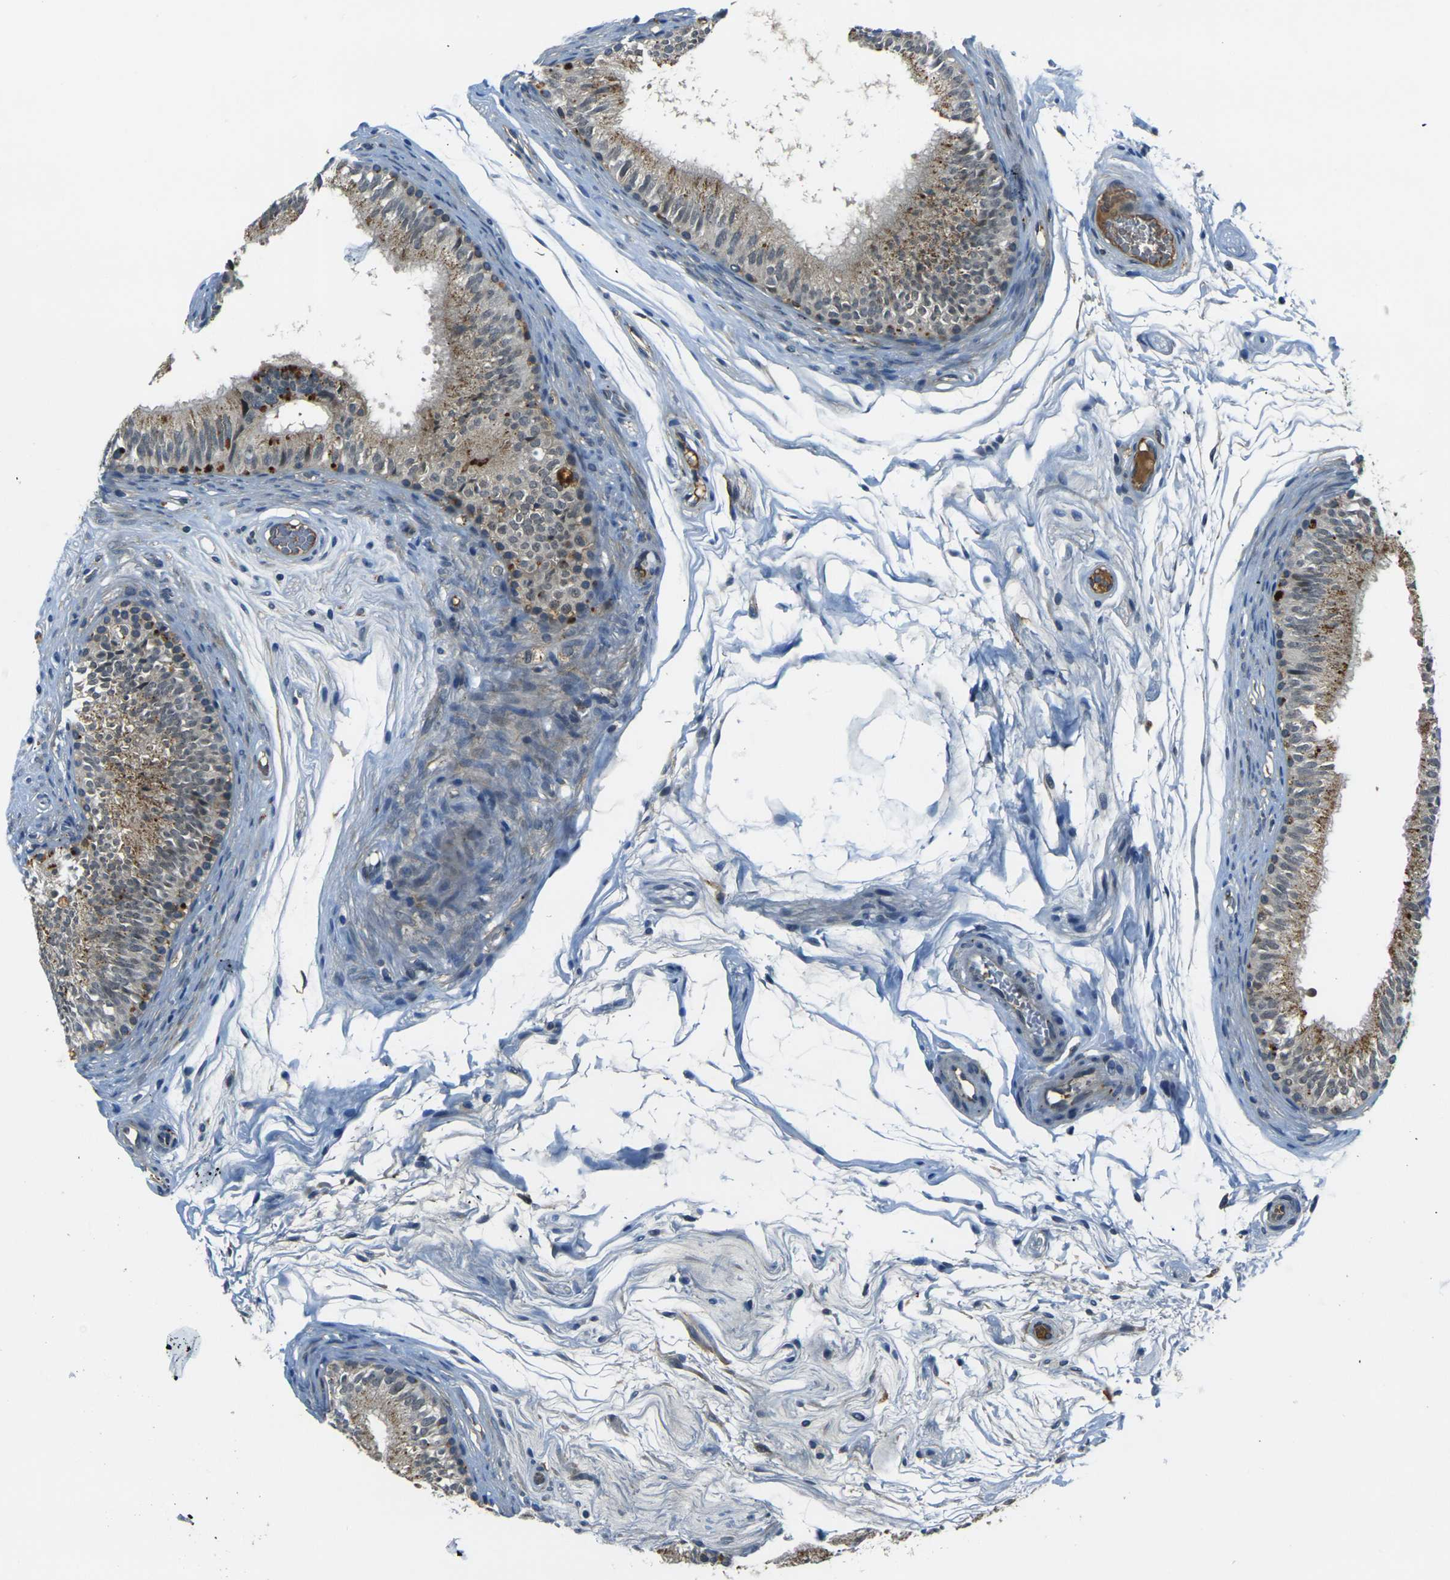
{"staining": {"intensity": "strong", "quantity": "25%-75%", "location": "cytoplasmic/membranous"}, "tissue": "epididymis", "cell_type": "Glandular cells", "image_type": "normal", "snomed": [{"axis": "morphology", "description": "Normal tissue, NOS"}, {"axis": "topography", "description": "Epididymis"}], "caption": "Normal epididymis was stained to show a protein in brown. There is high levels of strong cytoplasmic/membranous staining in approximately 25%-75% of glandular cells. Immunohistochemistry (ihc) stains the protein in brown and the nuclei are stained blue.", "gene": "PIGL", "patient": {"sex": "male", "age": 36}}